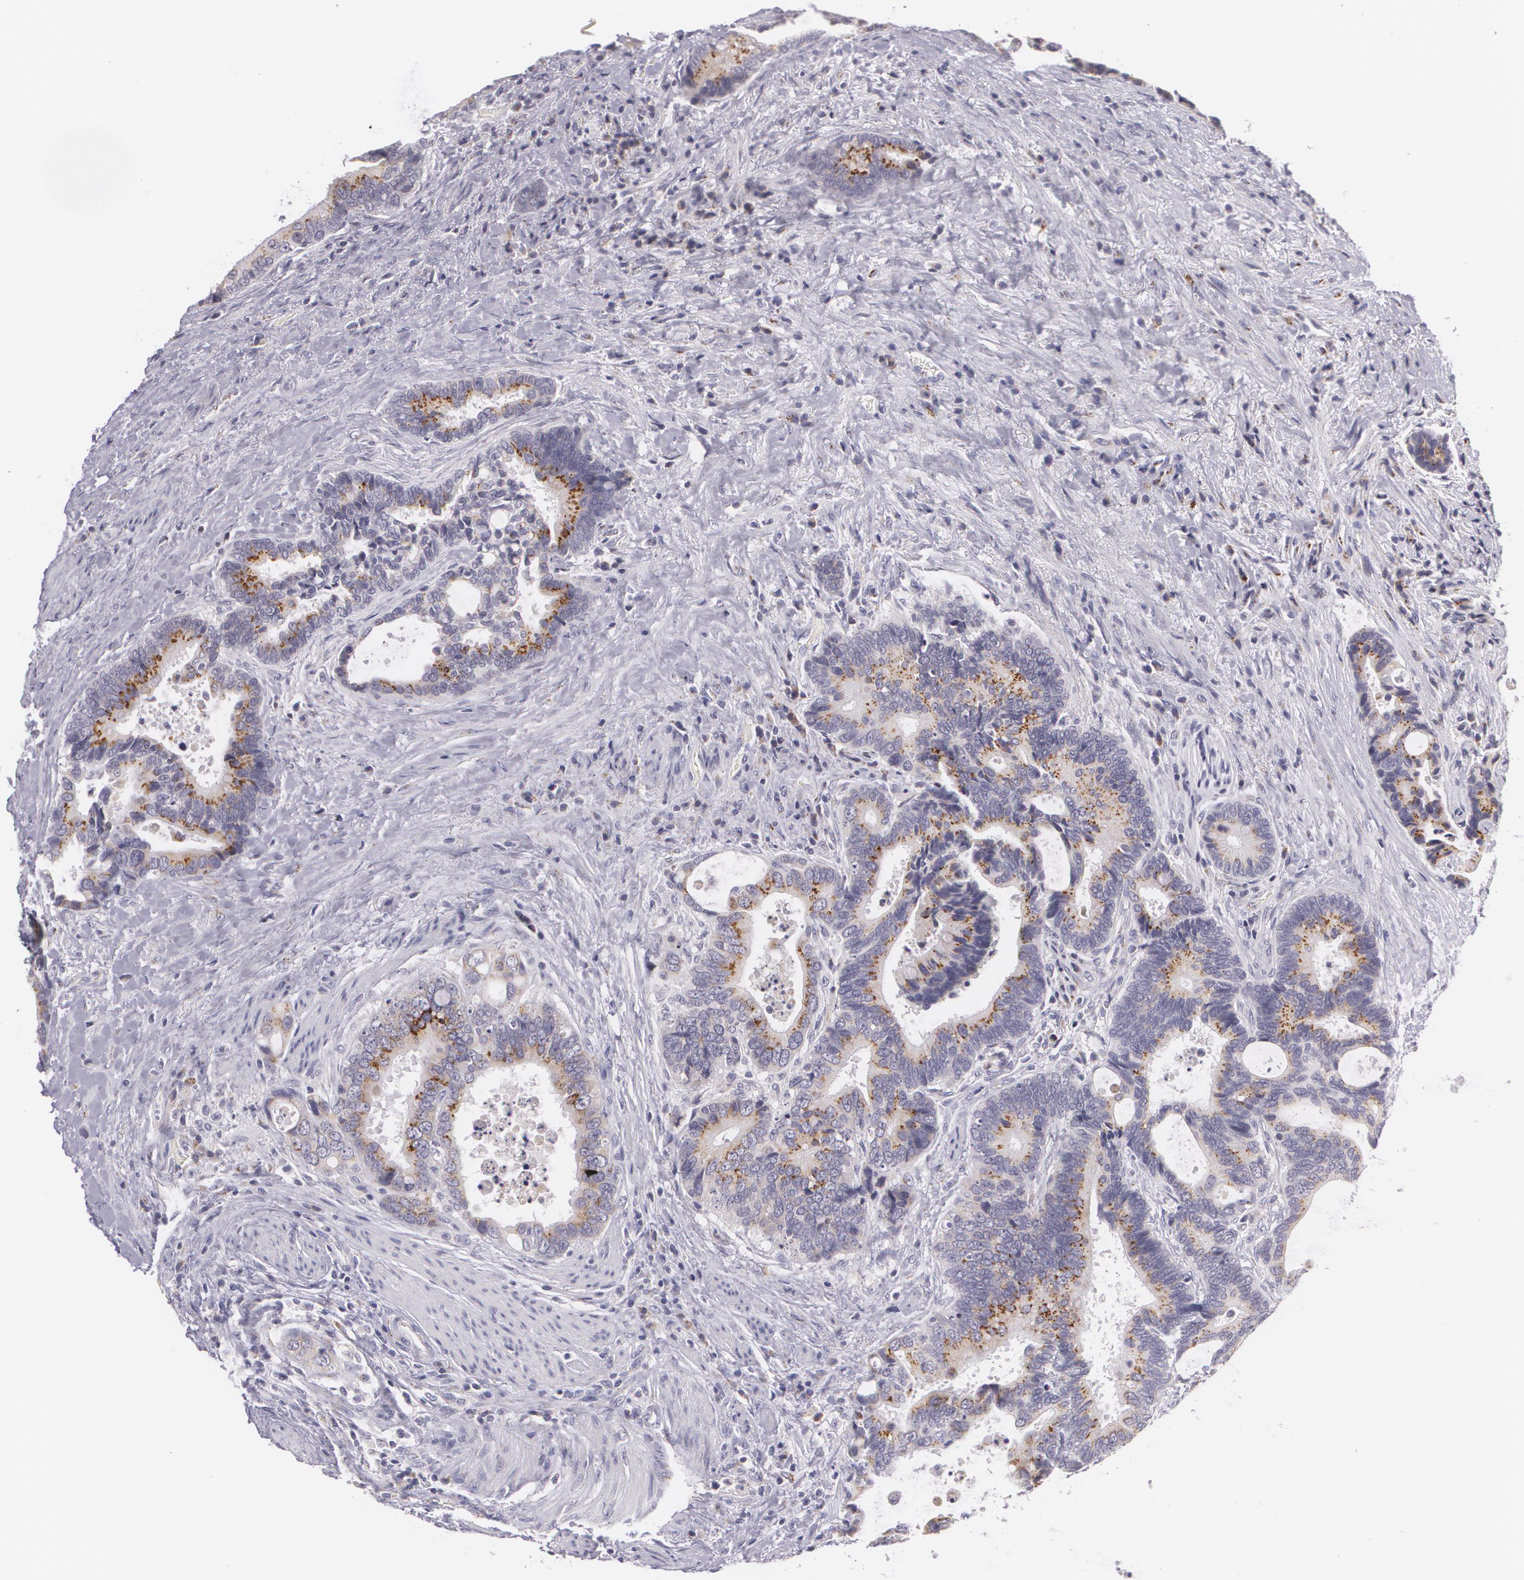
{"staining": {"intensity": "strong", "quantity": "25%-75%", "location": "cytoplasmic/membranous"}, "tissue": "colorectal cancer", "cell_type": "Tumor cells", "image_type": "cancer", "snomed": [{"axis": "morphology", "description": "Adenocarcinoma, NOS"}, {"axis": "topography", "description": "Rectum"}], "caption": "Immunohistochemistry micrograph of neoplastic tissue: human colorectal cancer (adenocarcinoma) stained using immunohistochemistry displays high levels of strong protein expression localized specifically in the cytoplasmic/membranous of tumor cells, appearing as a cytoplasmic/membranous brown color.", "gene": "CILK1", "patient": {"sex": "female", "age": 67}}